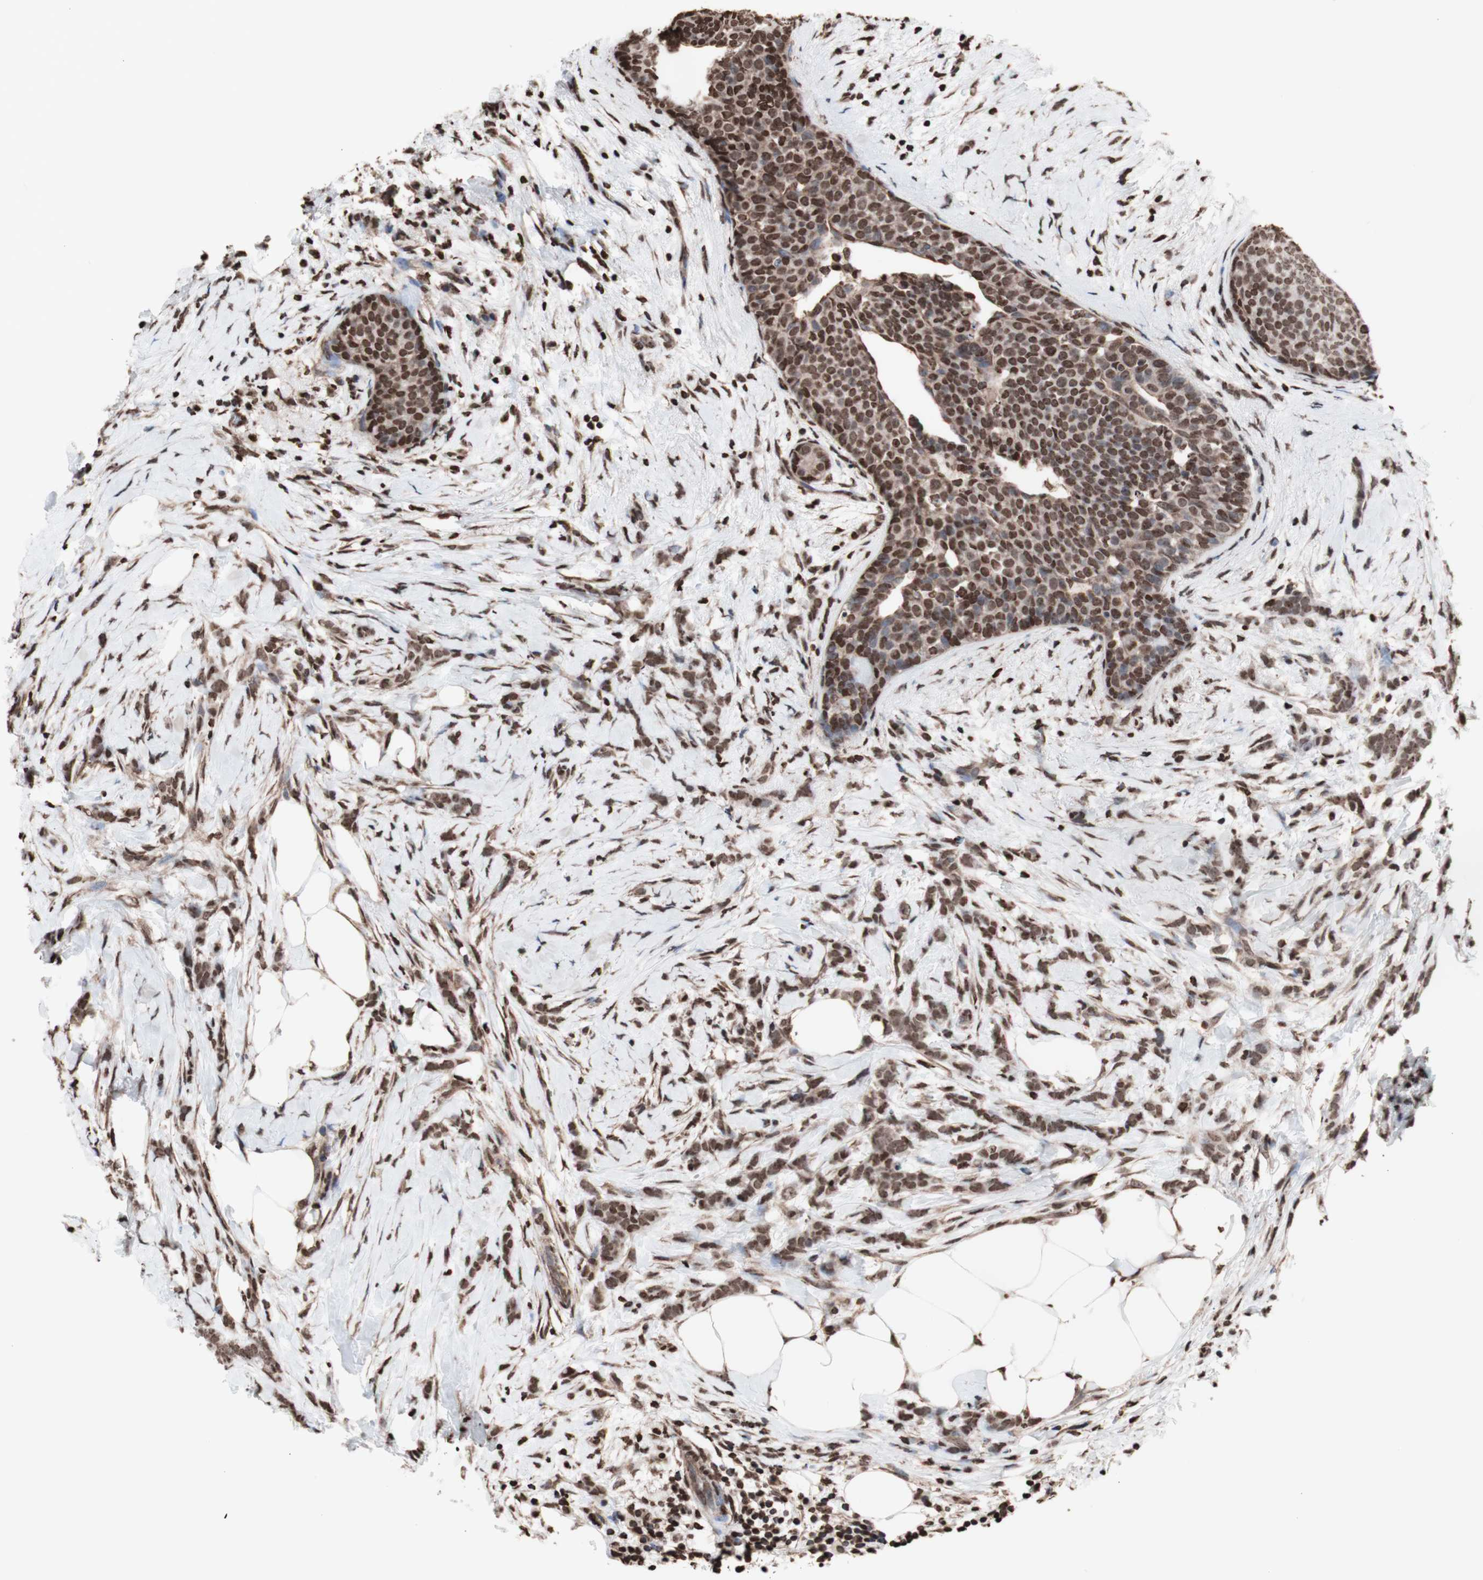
{"staining": {"intensity": "moderate", "quantity": ">75%", "location": "nuclear"}, "tissue": "breast cancer", "cell_type": "Tumor cells", "image_type": "cancer", "snomed": [{"axis": "morphology", "description": "Lobular carcinoma, in situ"}, {"axis": "morphology", "description": "Lobular carcinoma"}, {"axis": "topography", "description": "Breast"}], "caption": "Breast lobular carcinoma in situ stained with a protein marker exhibits moderate staining in tumor cells.", "gene": "SNAI2", "patient": {"sex": "female", "age": 41}}